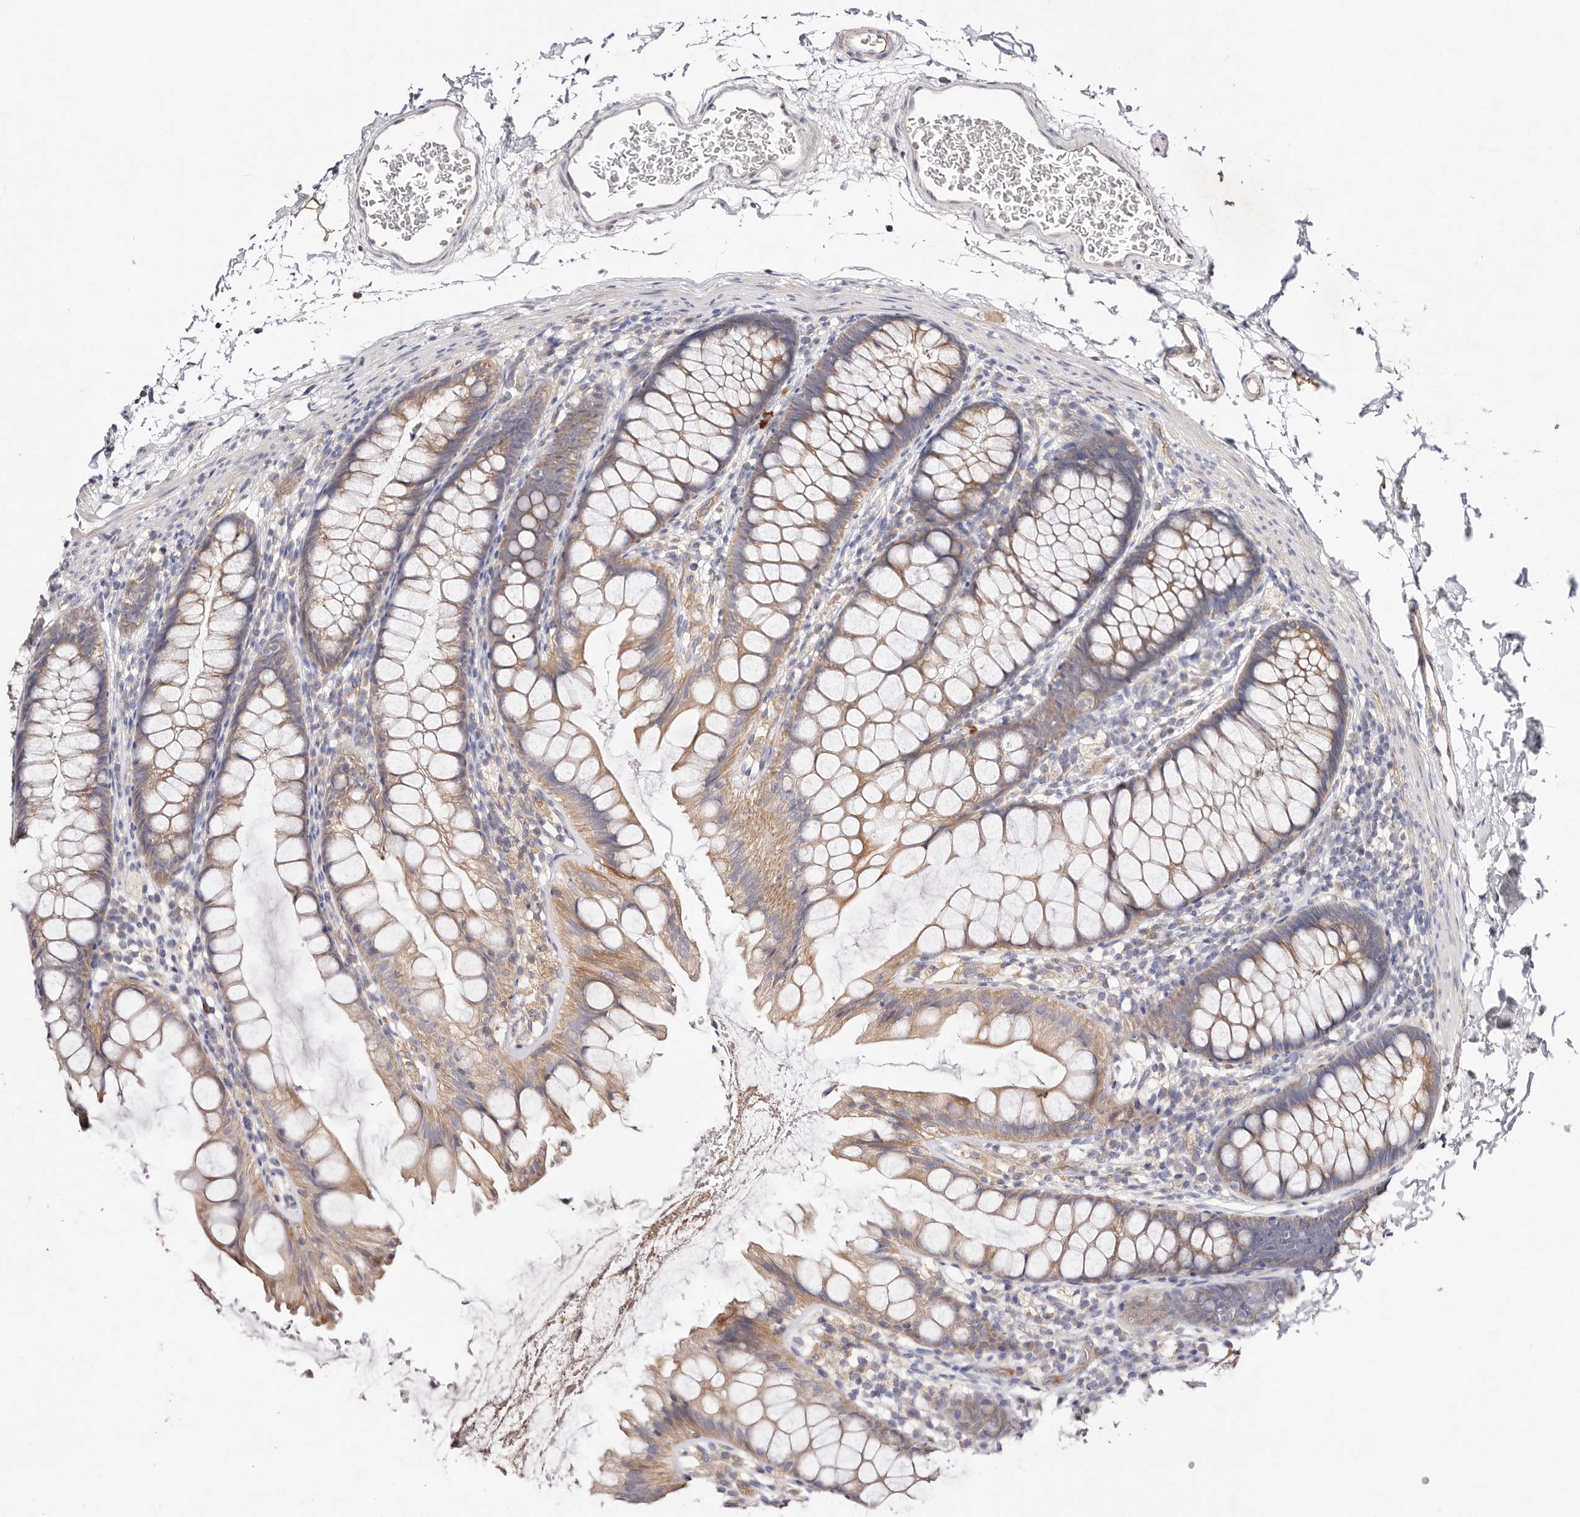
{"staining": {"intensity": "negative", "quantity": "none", "location": "none"}, "tissue": "colon", "cell_type": "Endothelial cells", "image_type": "normal", "snomed": [{"axis": "morphology", "description": "Normal tissue, NOS"}, {"axis": "topography", "description": "Colon"}], "caption": "This is an IHC photomicrograph of benign colon. There is no positivity in endothelial cells.", "gene": "VIPAS39", "patient": {"sex": "female", "age": 62}}